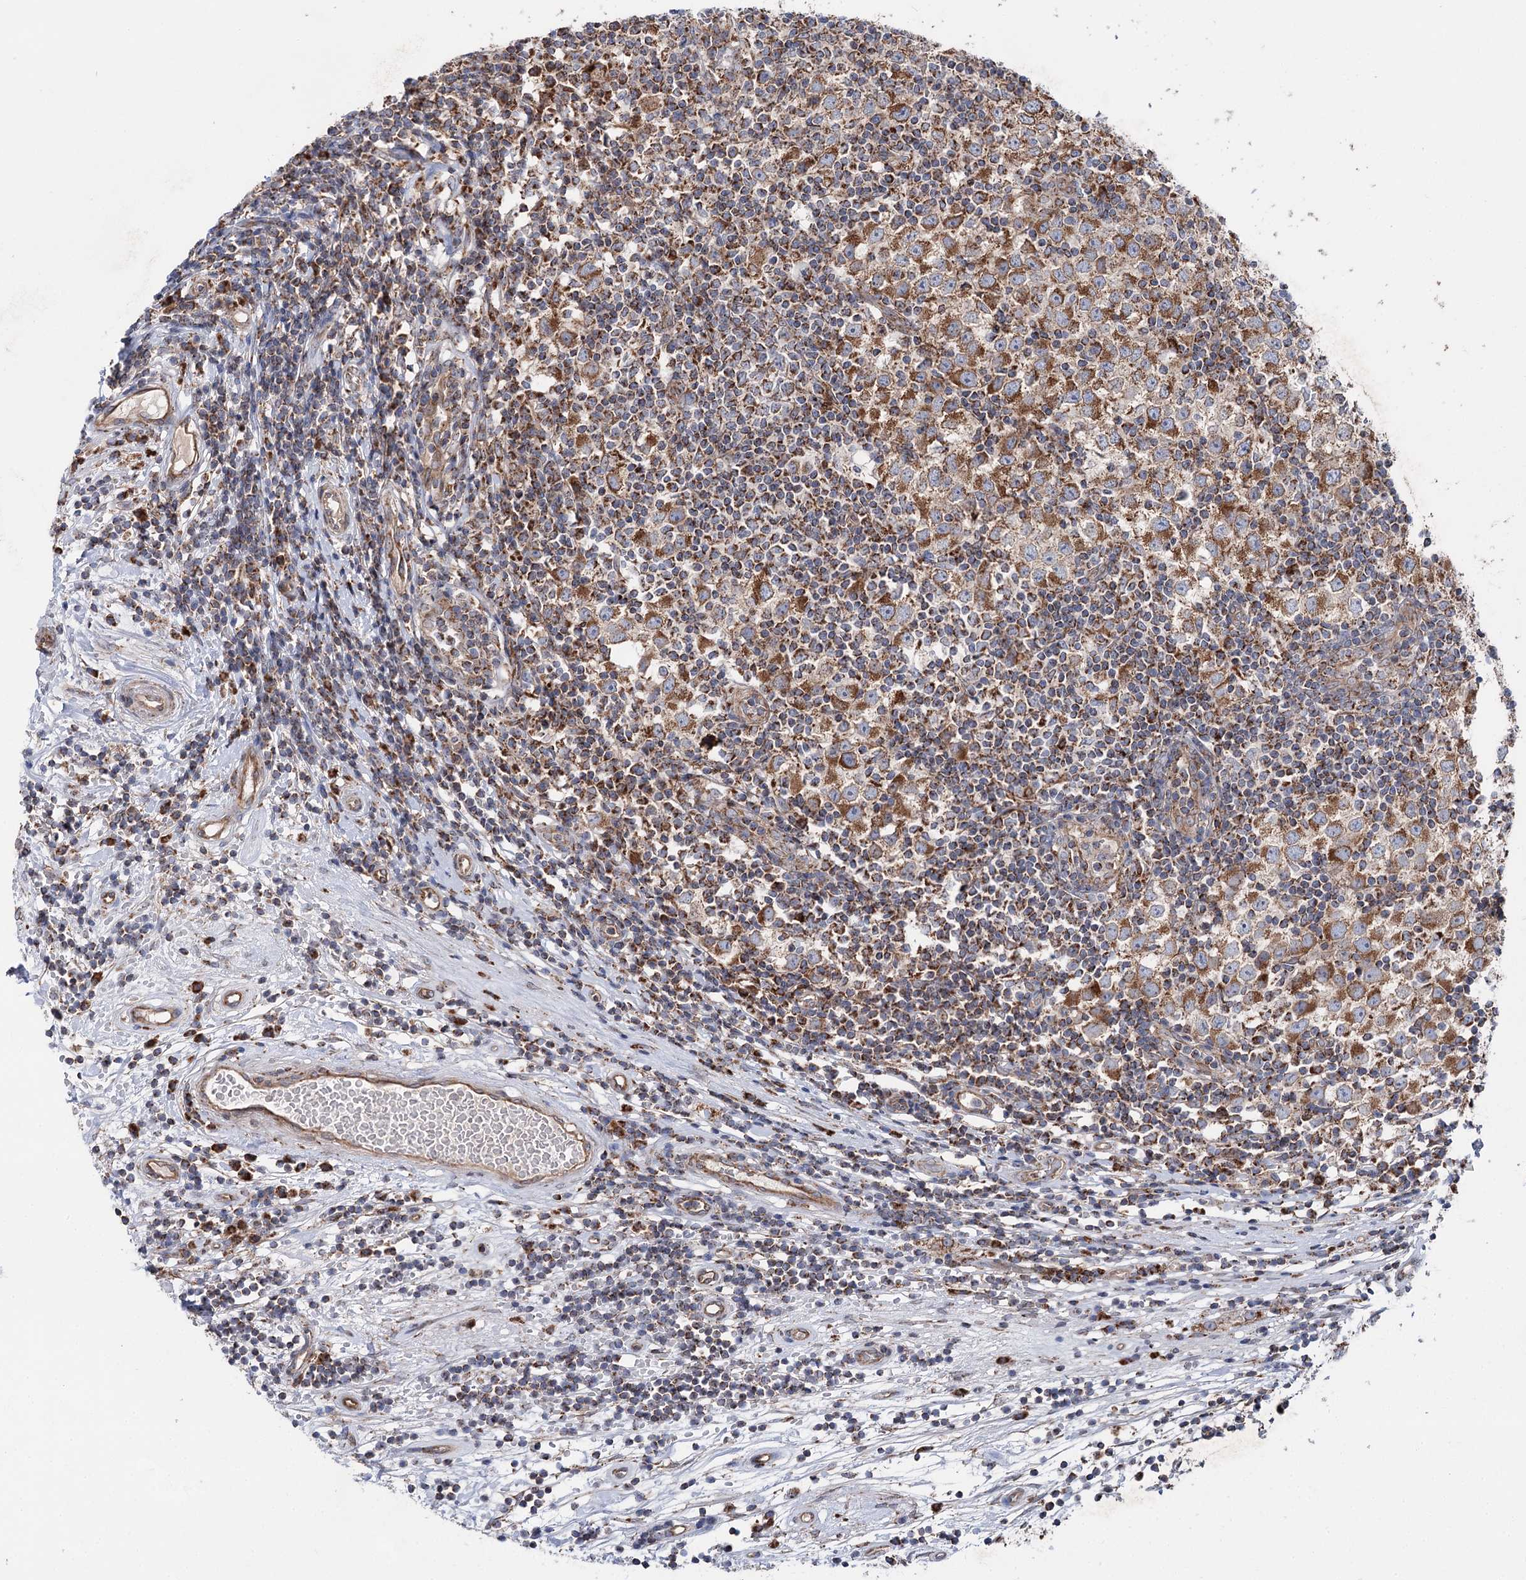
{"staining": {"intensity": "moderate", "quantity": "25%-75%", "location": "cytoplasmic/membranous"}, "tissue": "testis cancer", "cell_type": "Tumor cells", "image_type": "cancer", "snomed": [{"axis": "morphology", "description": "Seminoma, NOS"}, {"axis": "topography", "description": "Testis"}], "caption": "An image of seminoma (testis) stained for a protein demonstrates moderate cytoplasmic/membranous brown staining in tumor cells.", "gene": "MSANTD2", "patient": {"sex": "male", "age": 65}}